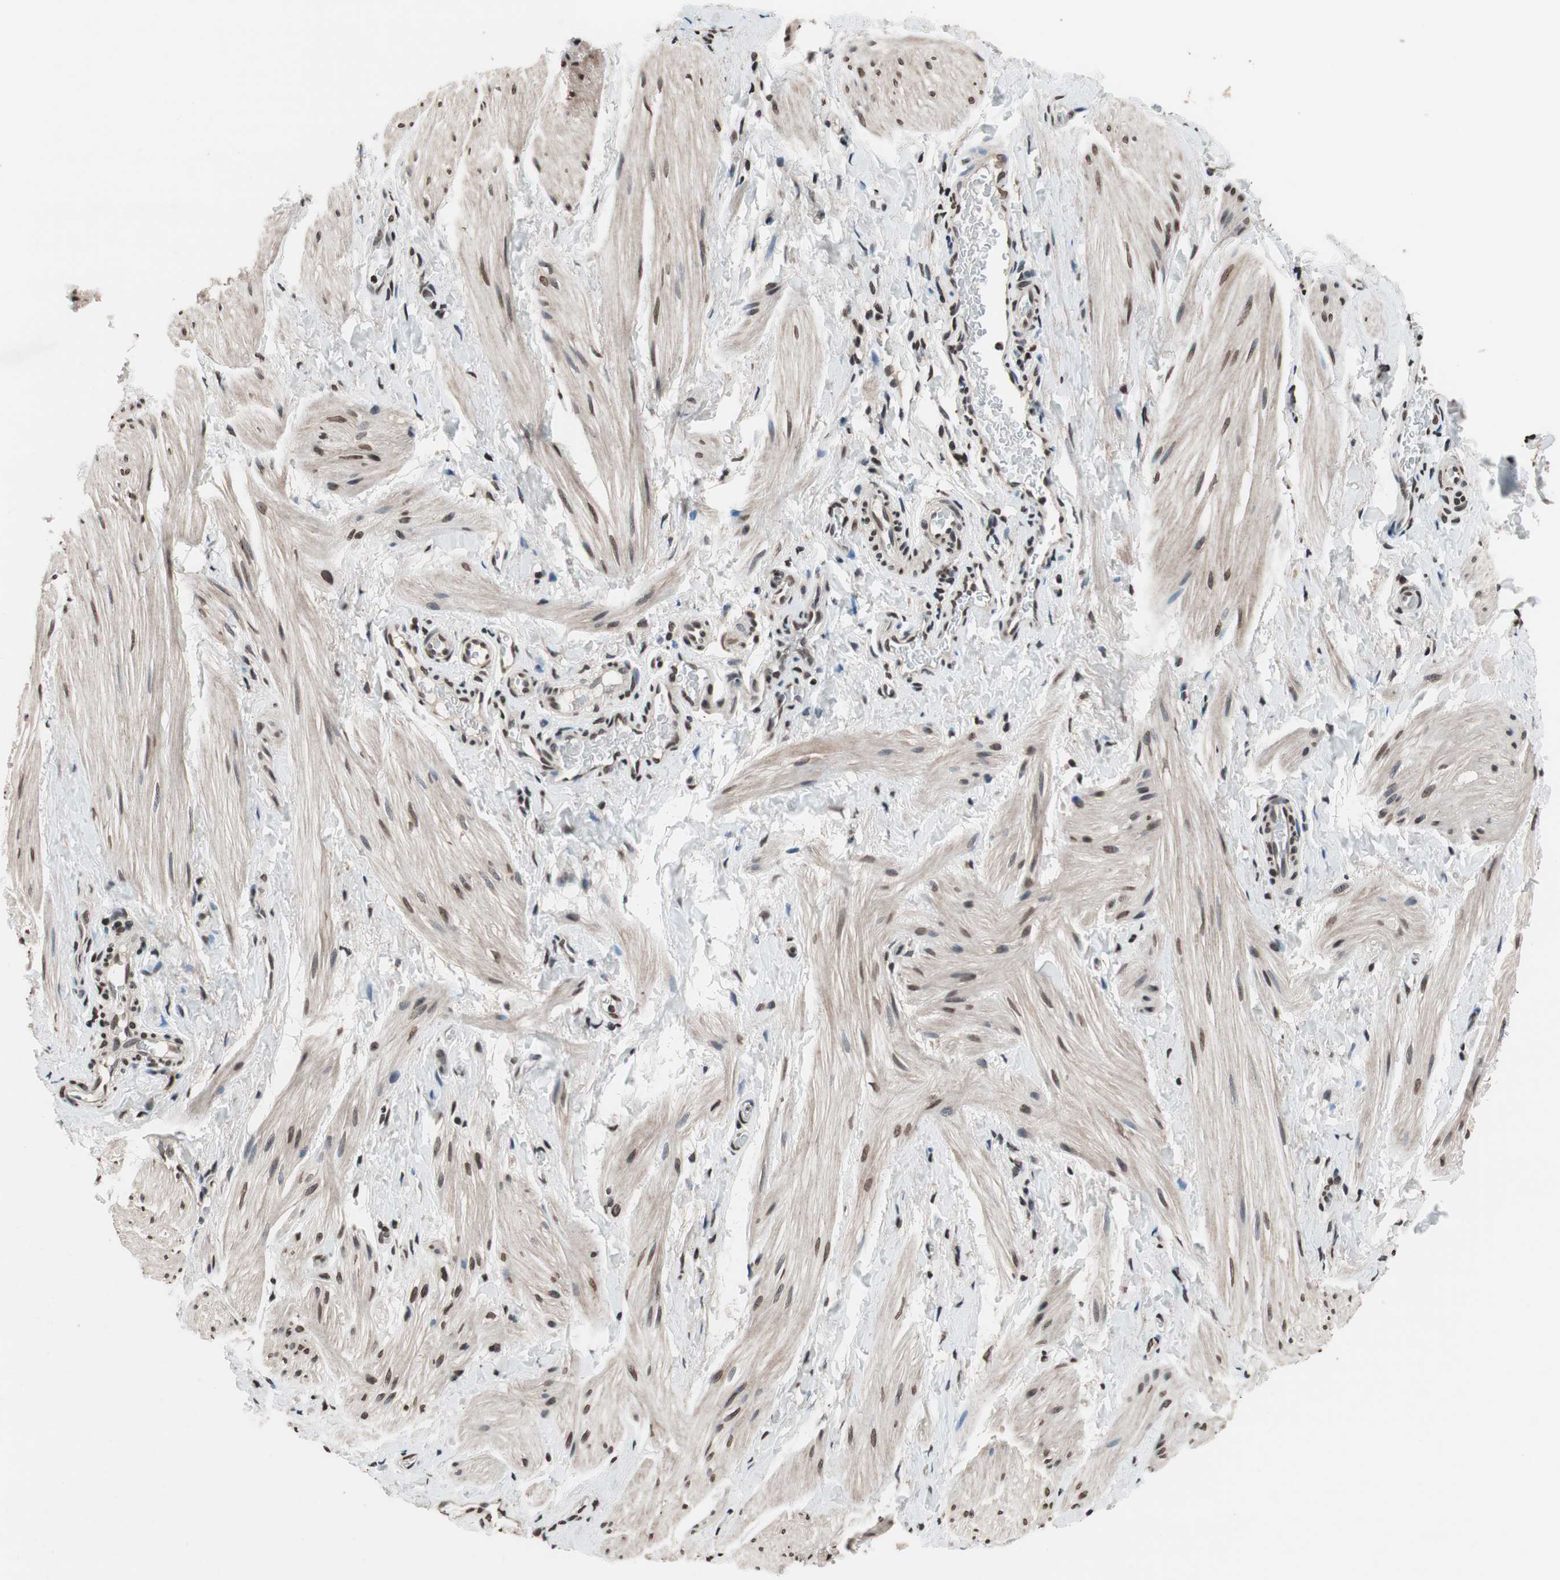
{"staining": {"intensity": "weak", "quantity": "25%-75%", "location": "cytoplasmic/membranous,nuclear"}, "tissue": "smooth muscle", "cell_type": "Smooth muscle cells", "image_type": "normal", "snomed": [{"axis": "morphology", "description": "Normal tissue, NOS"}, {"axis": "topography", "description": "Smooth muscle"}], "caption": "The photomicrograph shows staining of unremarkable smooth muscle, revealing weak cytoplasmic/membranous,nuclear protein staining (brown color) within smooth muscle cells.", "gene": "RFC1", "patient": {"sex": "male", "age": 16}}